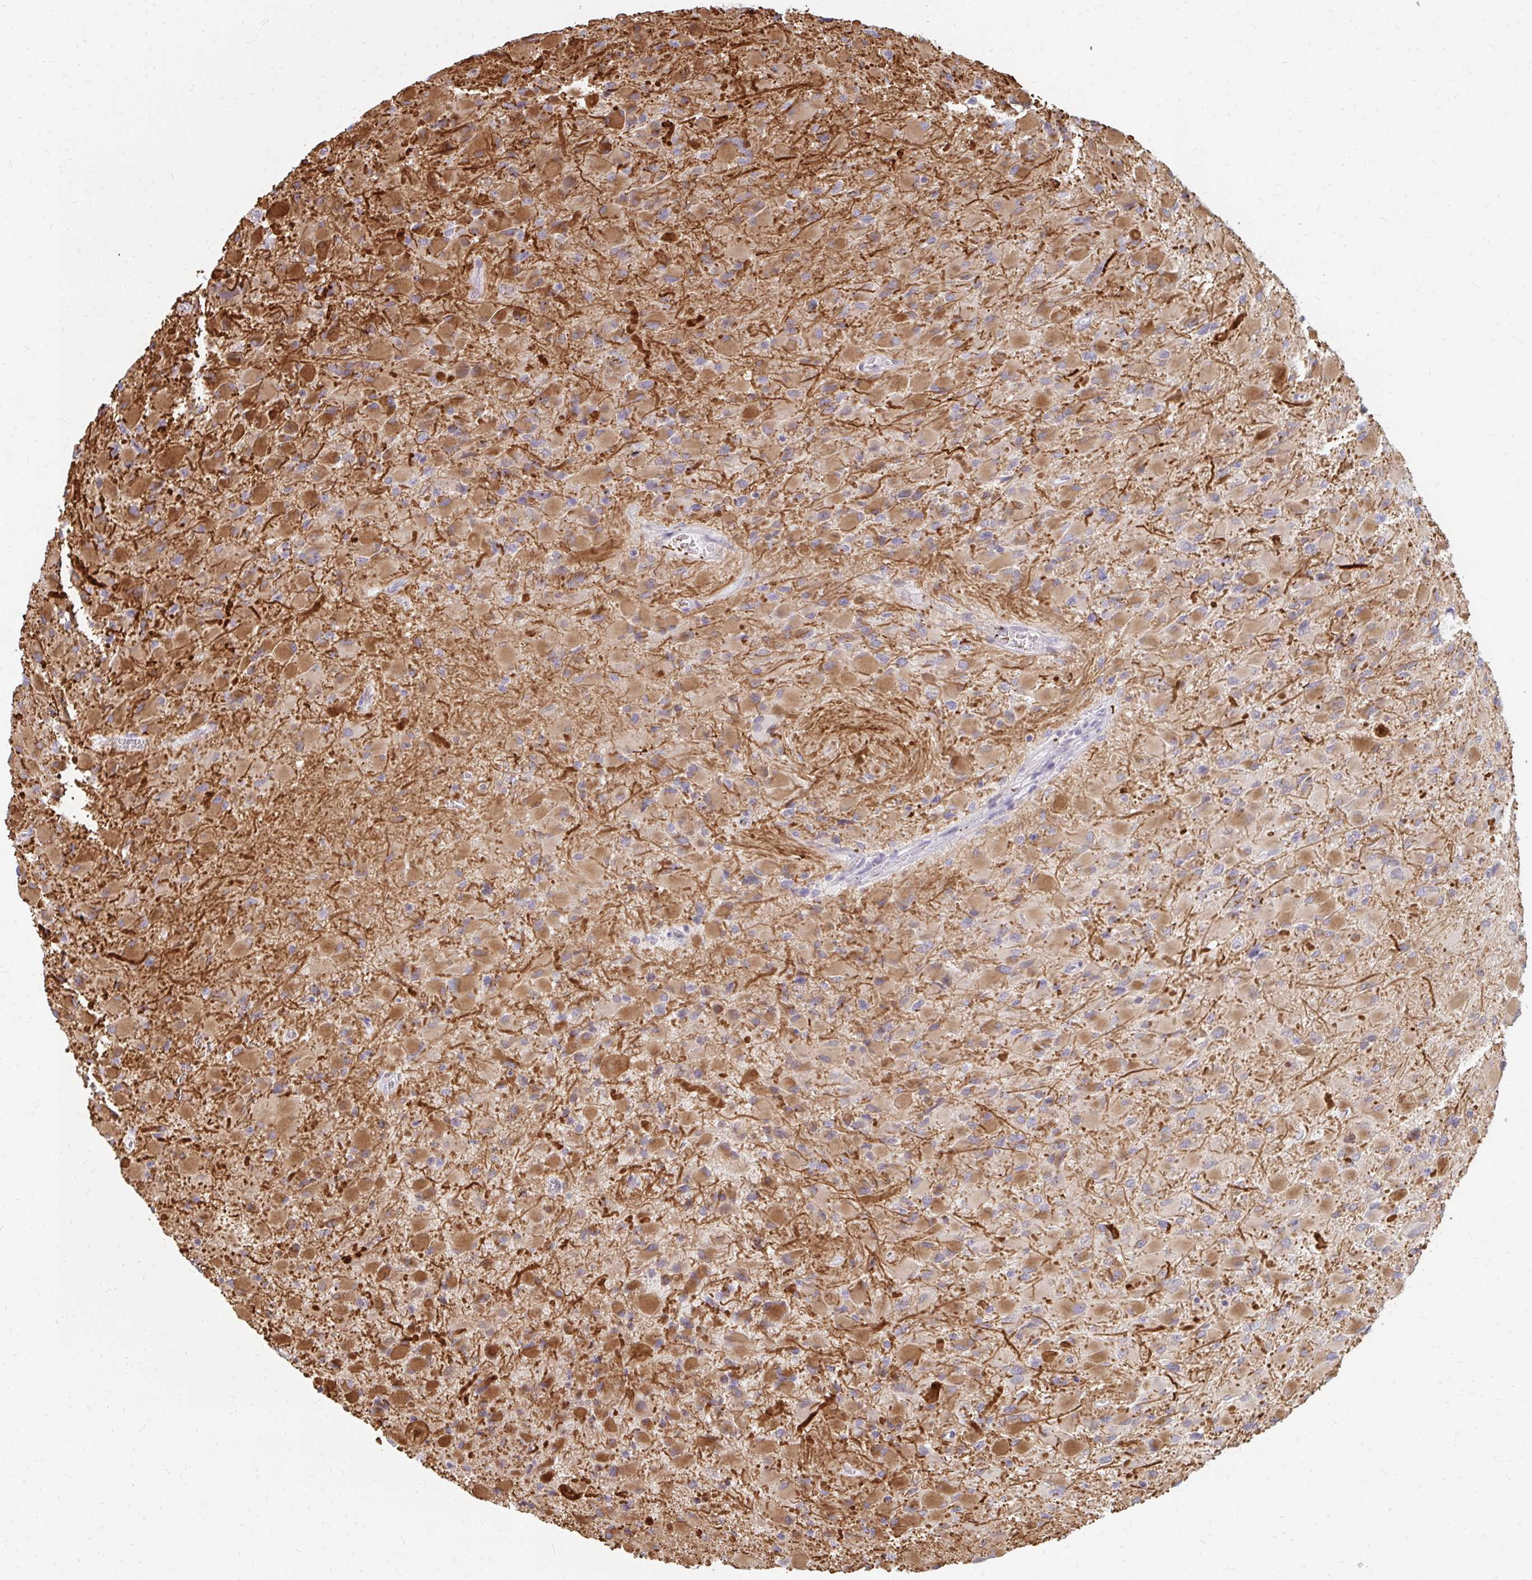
{"staining": {"intensity": "moderate", "quantity": "25%-75%", "location": "cytoplasmic/membranous"}, "tissue": "glioma", "cell_type": "Tumor cells", "image_type": "cancer", "snomed": [{"axis": "morphology", "description": "Glioma, malignant, High grade"}, {"axis": "topography", "description": "Cerebral cortex"}], "caption": "Malignant high-grade glioma was stained to show a protein in brown. There is medium levels of moderate cytoplasmic/membranous expression in about 25%-75% of tumor cells. The protein of interest is stained brown, and the nuclei are stained in blue (DAB IHC with brightfield microscopy, high magnification).", "gene": "GPC5", "patient": {"sex": "female", "age": 36}}